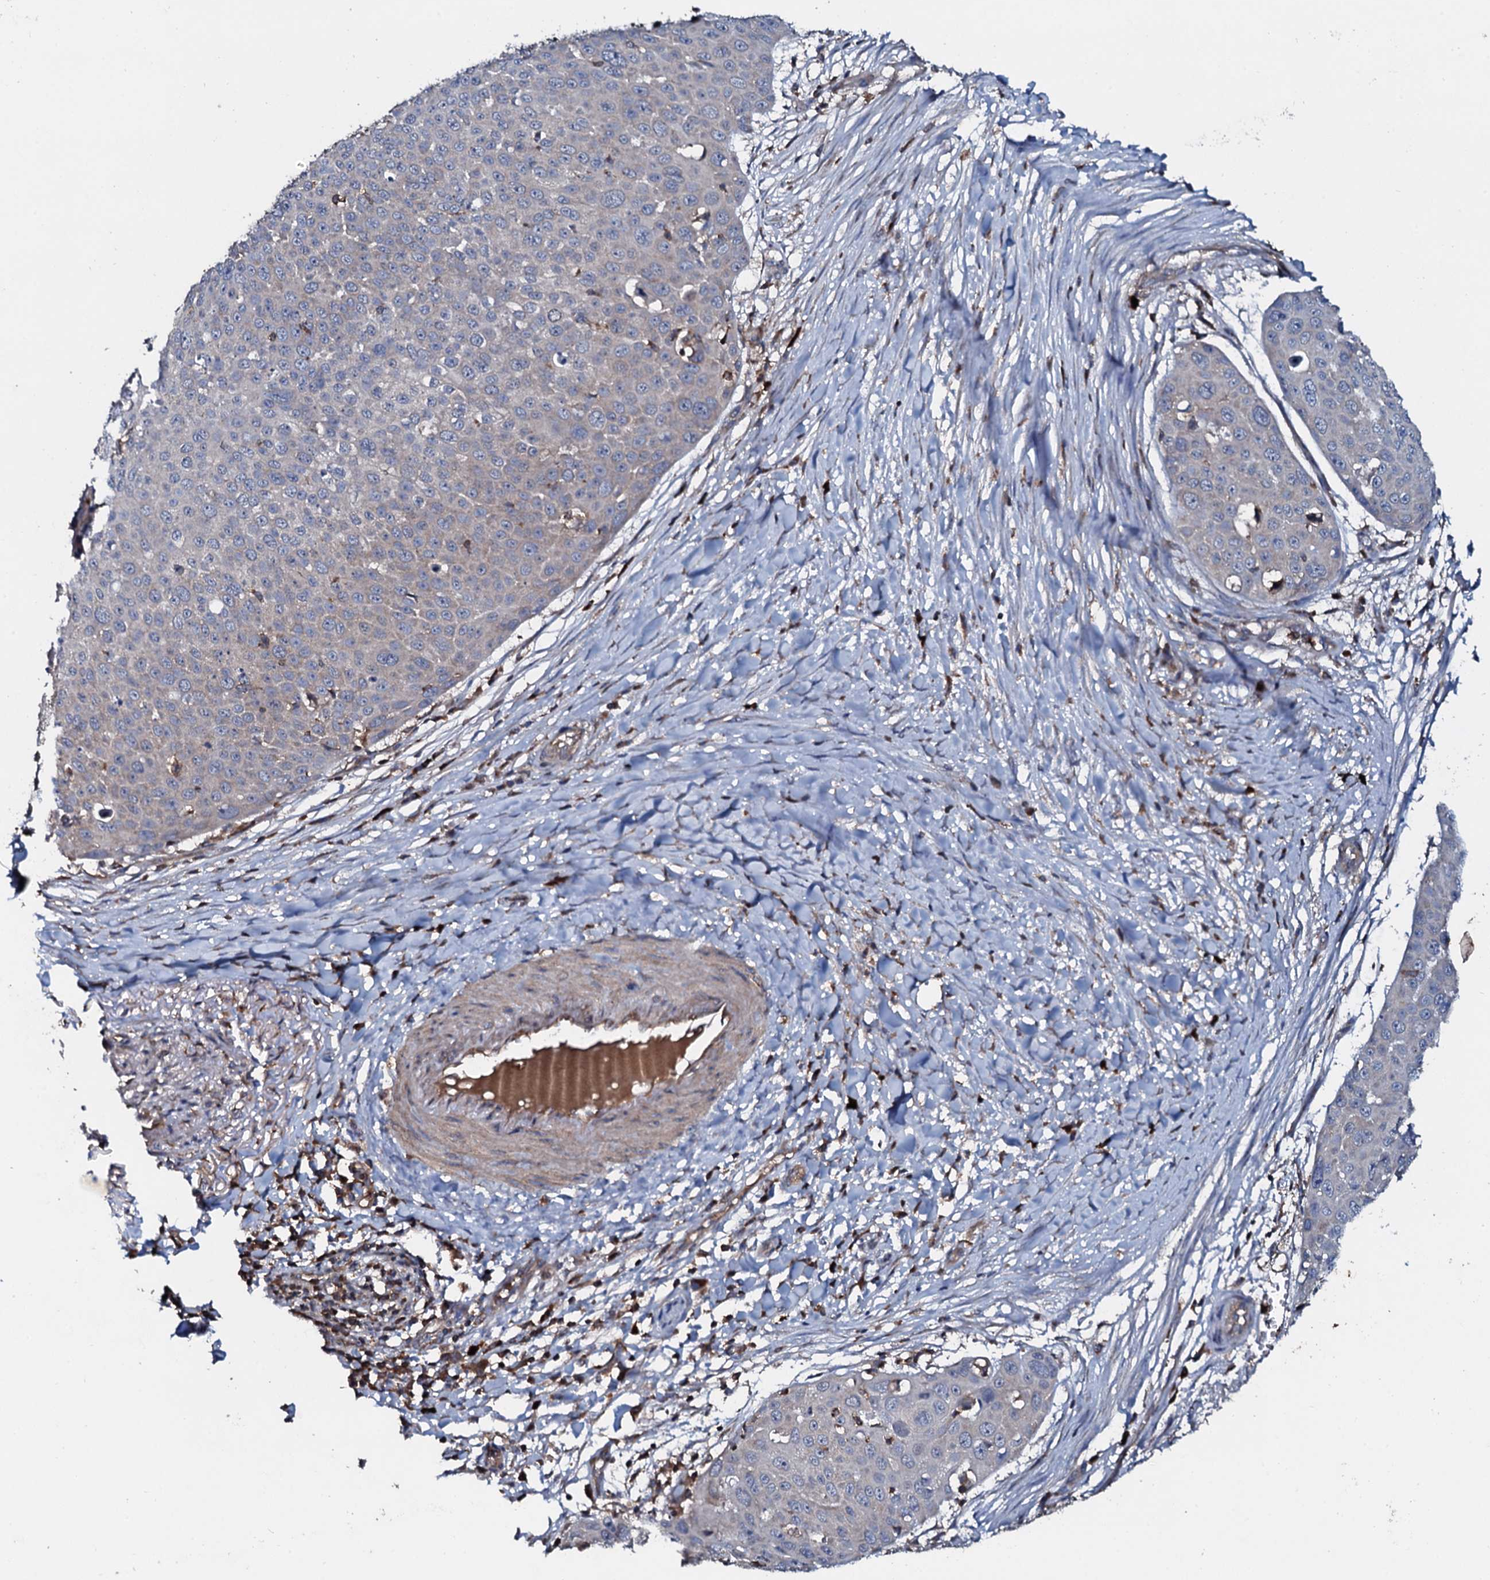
{"staining": {"intensity": "negative", "quantity": "none", "location": "none"}, "tissue": "skin cancer", "cell_type": "Tumor cells", "image_type": "cancer", "snomed": [{"axis": "morphology", "description": "Squamous cell carcinoma, NOS"}, {"axis": "topography", "description": "Skin"}], "caption": "A high-resolution micrograph shows immunohistochemistry (IHC) staining of skin cancer (squamous cell carcinoma), which demonstrates no significant positivity in tumor cells. (Brightfield microscopy of DAB (3,3'-diaminobenzidine) immunohistochemistry at high magnification).", "gene": "GRK2", "patient": {"sex": "male", "age": 71}}